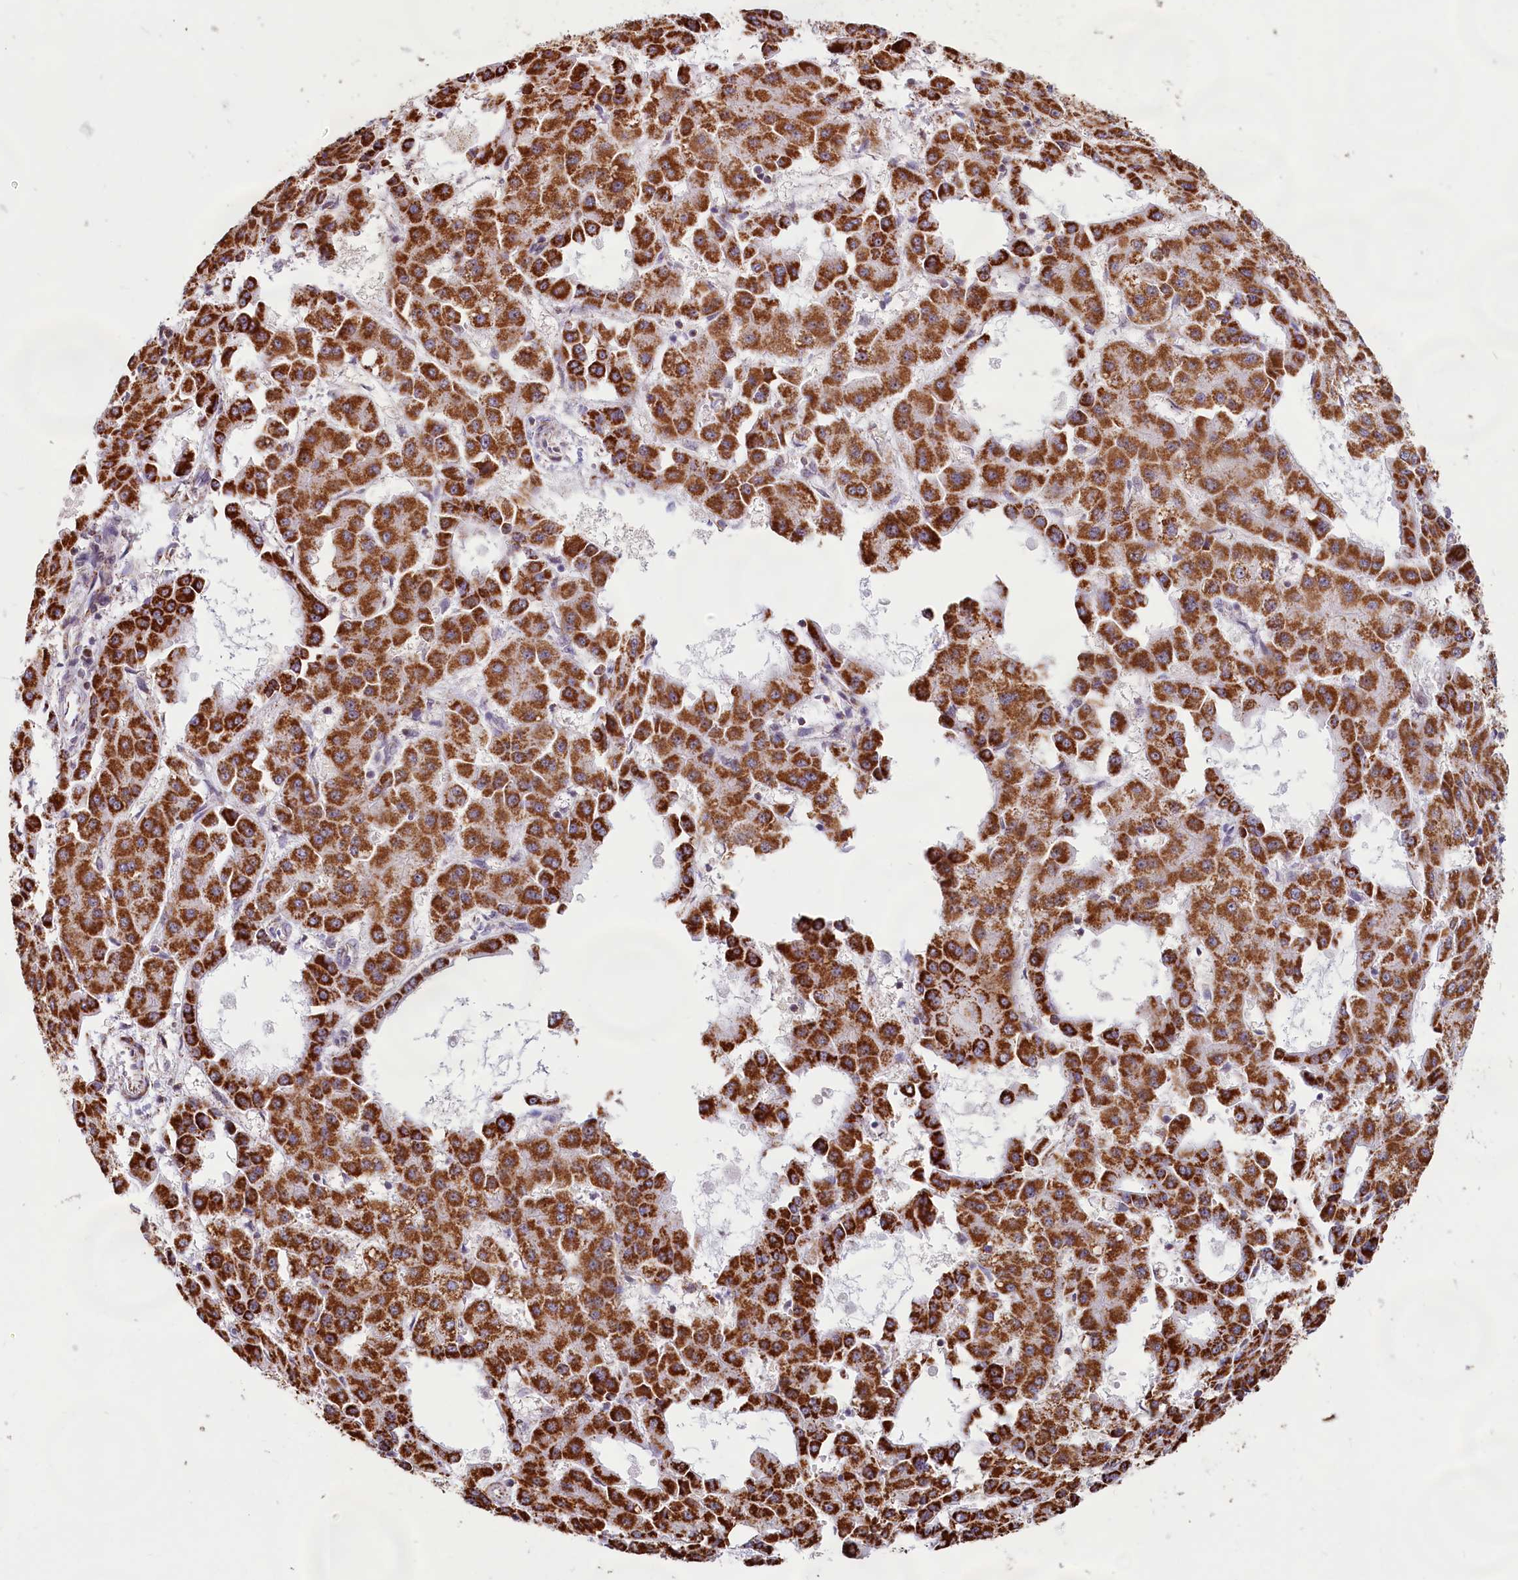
{"staining": {"intensity": "strong", "quantity": ">75%", "location": "cytoplasmic/membranous"}, "tissue": "liver cancer", "cell_type": "Tumor cells", "image_type": "cancer", "snomed": [{"axis": "morphology", "description": "Carcinoma, Hepatocellular, NOS"}, {"axis": "topography", "description": "Liver"}], "caption": "Immunohistochemistry micrograph of liver cancer stained for a protein (brown), which exhibits high levels of strong cytoplasmic/membranous staining in about >75% of tumor cells.", "gene": "C1D", "patient": {"sex": "male", "age": 47}}